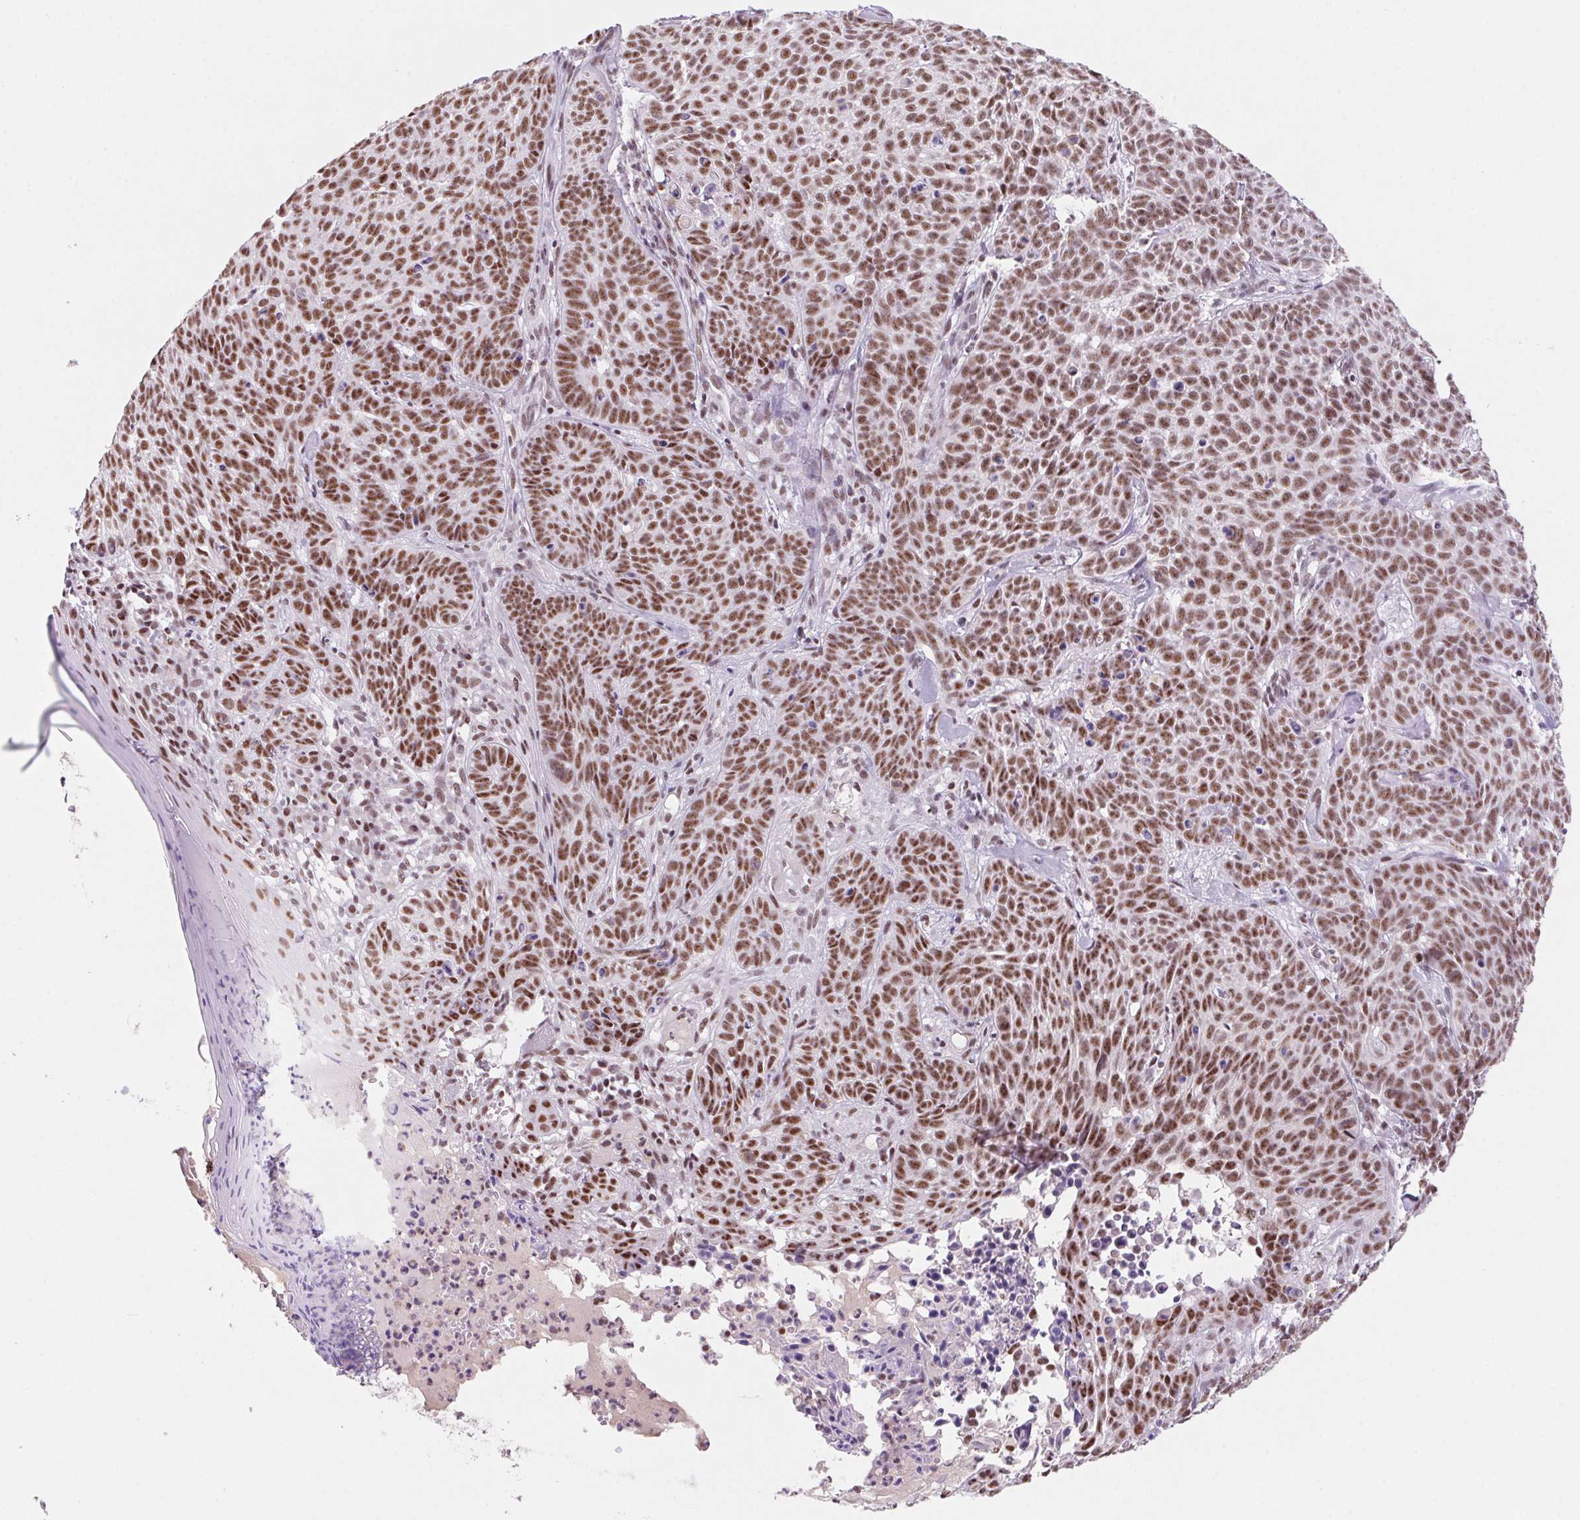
{"staining": {"intensity": "moderate", "quantity": ">75%", "location": "nuclear"}, "tissue": "skin cancer", "cell_type": "Tumor cells", "image_type": "cancer", "snomed": [{"axis": "morphology", "description": "Basal cell carcinoma"}, {"axis": "topography", "description": "Skin"}], "caption": "Skin cancer tissue displays moderate nuclear staining in approximately >75% of tumor cells", "gene": "DPPA5", "patient": {"sex": "male", "age": 90}}